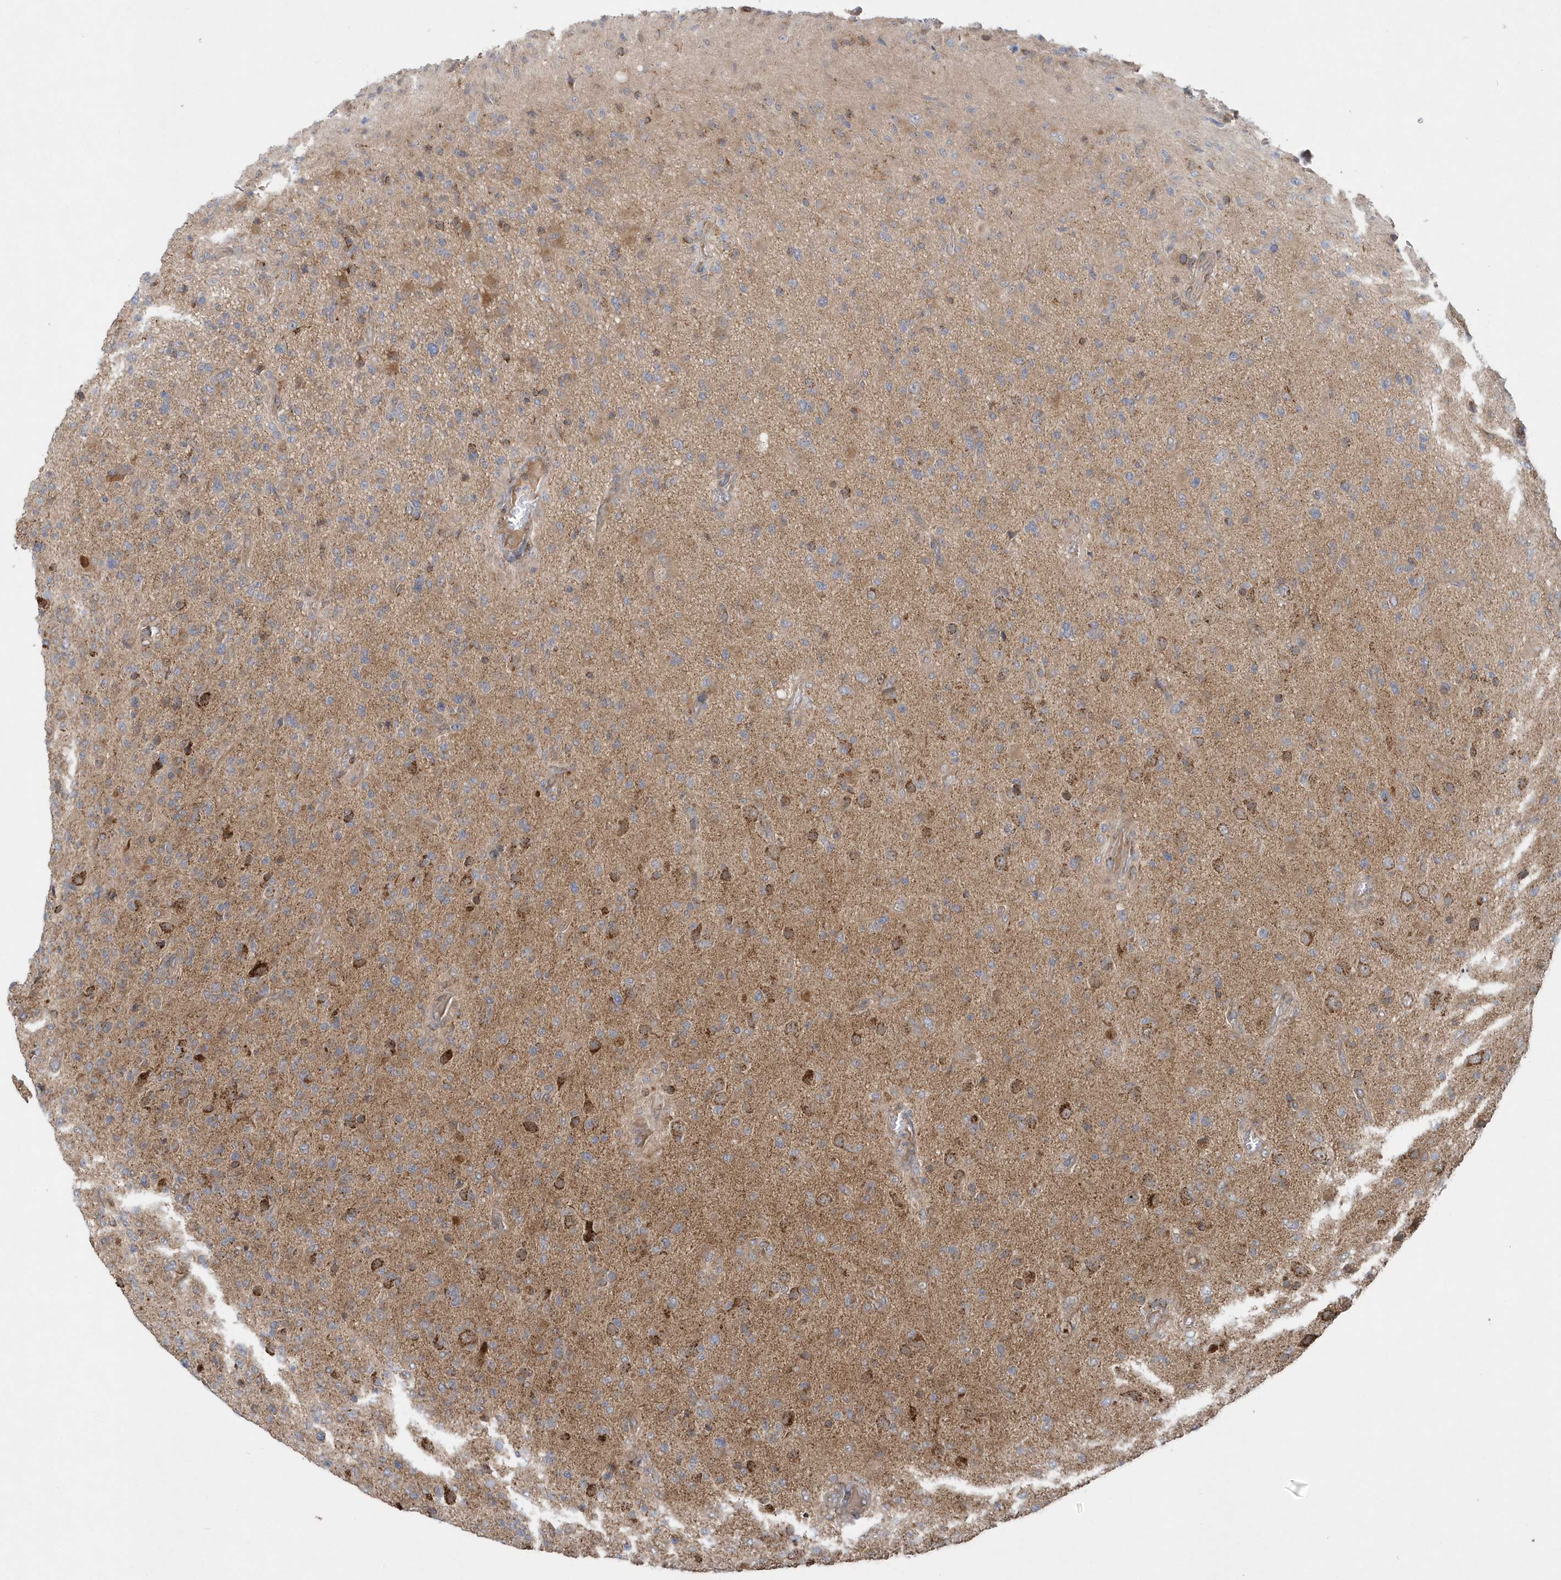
{"staining": {"intensity": "weak", "quantity": "25%-75%", "location": "cytoplasmic/membranous"}, "tissue": "glioma", "cell_type": "Tumor cells", "image_type": "cancer", "snomed": [{"axis": "morphology", "description": "Glioma, malignant, High grade"}, {"axis": "topography", "description": "Brain"}], "caption": "Weak cytoplasmic/membranous protein expression is seen in approximately 25%-75% of tumor cells in malignant glioma (high-grade). (brown staining indicates protein expression, while blue staining denotes nuclei).", "gene": "PPP1R7", "patient": {"sex": "female", "age": 57}}